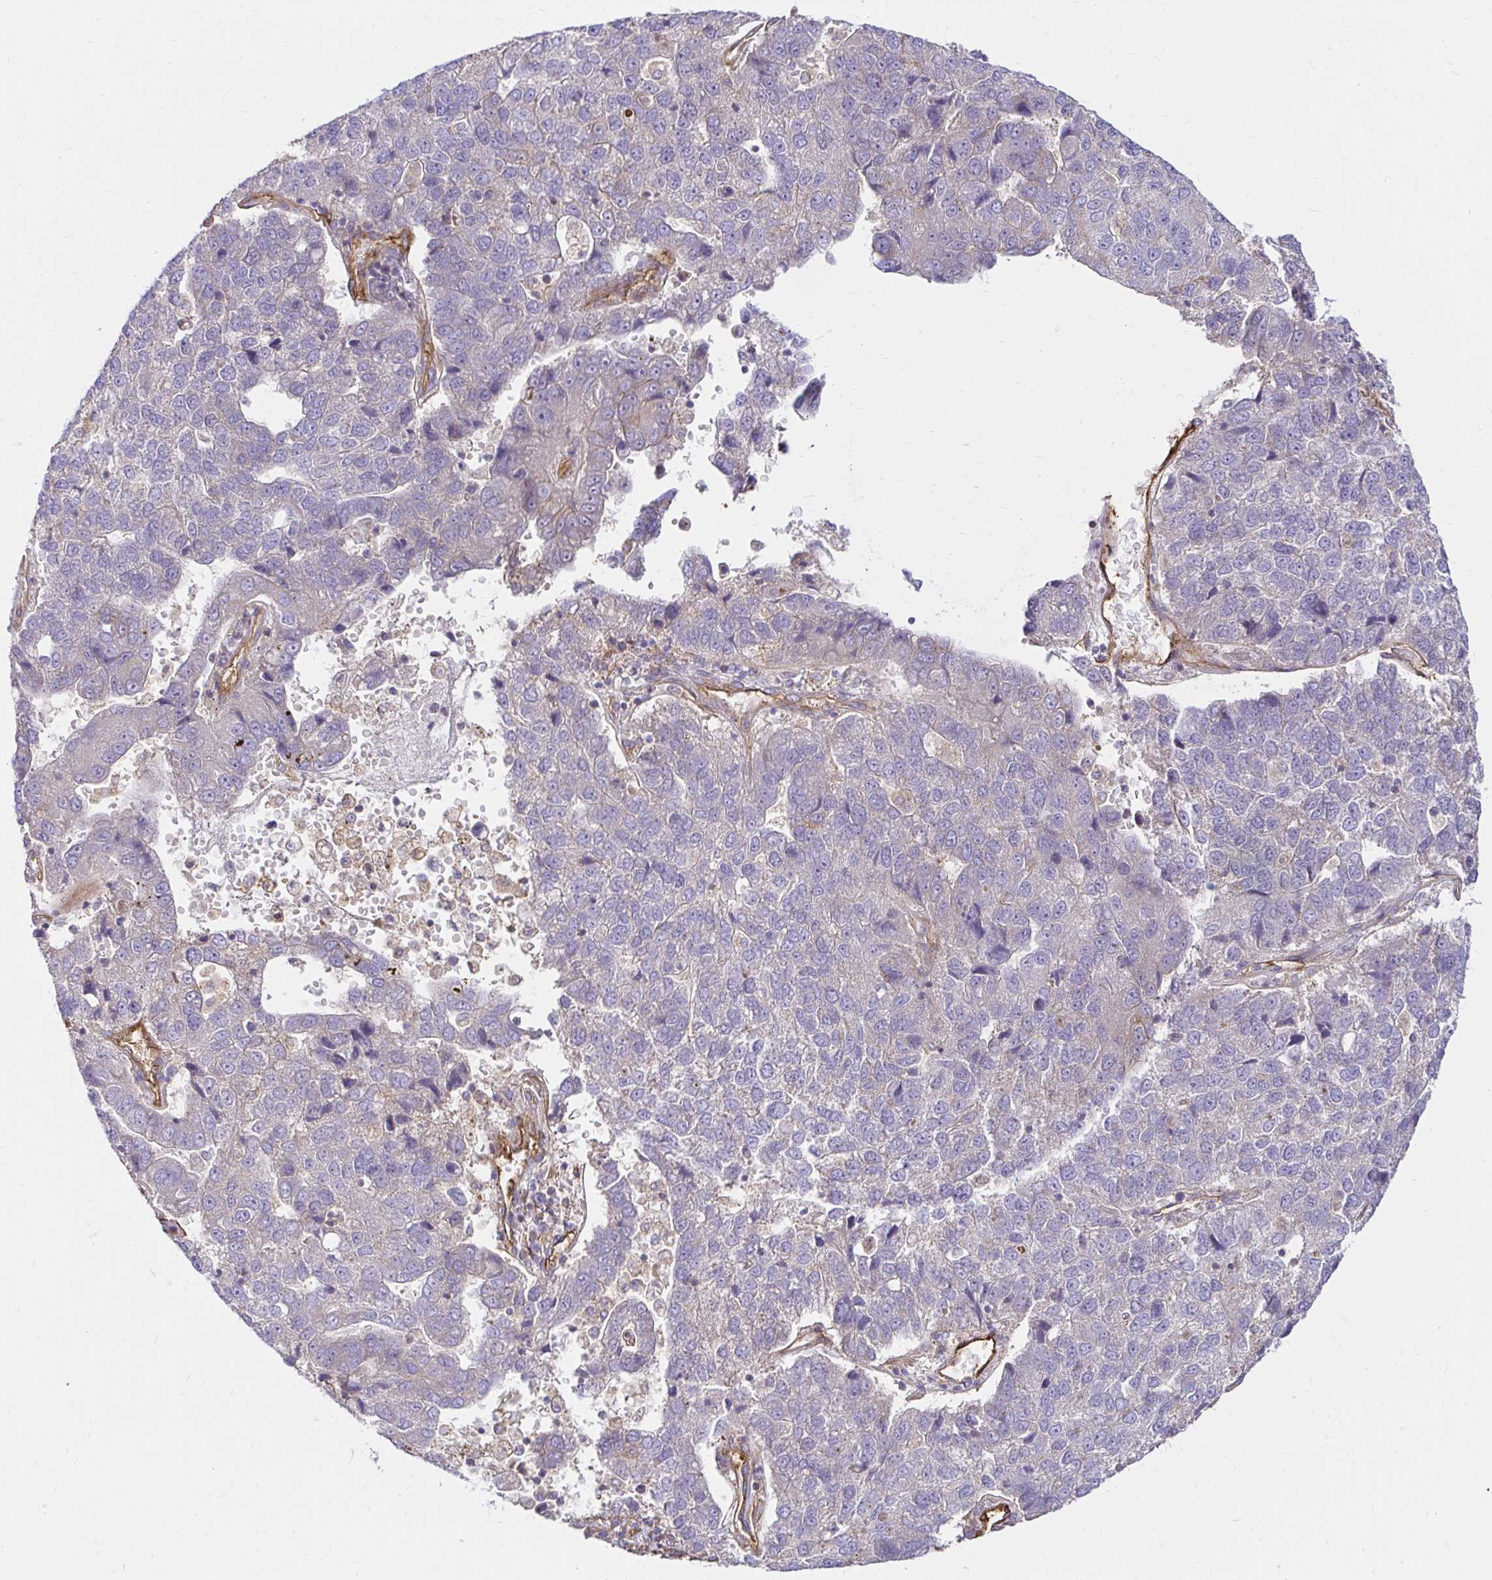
{"staining": {"intensity": "negative", "quantity": "none", "location": "none"}, "tissue": "pancreatic cancer", "cell_type": "Tumor cells", "image_type": "cancer", "snomed": [{"axis": "morphology", "description": "Adenocarcinoma, NOS"}, {"axis": "topography", "description": "Pancreas"}], "caption": "A high-resolution image shows immunohistochemistry staining of pancreatic cancer, which reveals no significant expression in tumor cells. The staining was performed using DAB (3,3'-diaminobenzidine) to visualize the protein expression in brown, while the nuclei were stained in blue with hematoxylin (Magnification: 20x).", "gene": "ITGA2", "patient": {"sex": "female", "age": 61}}